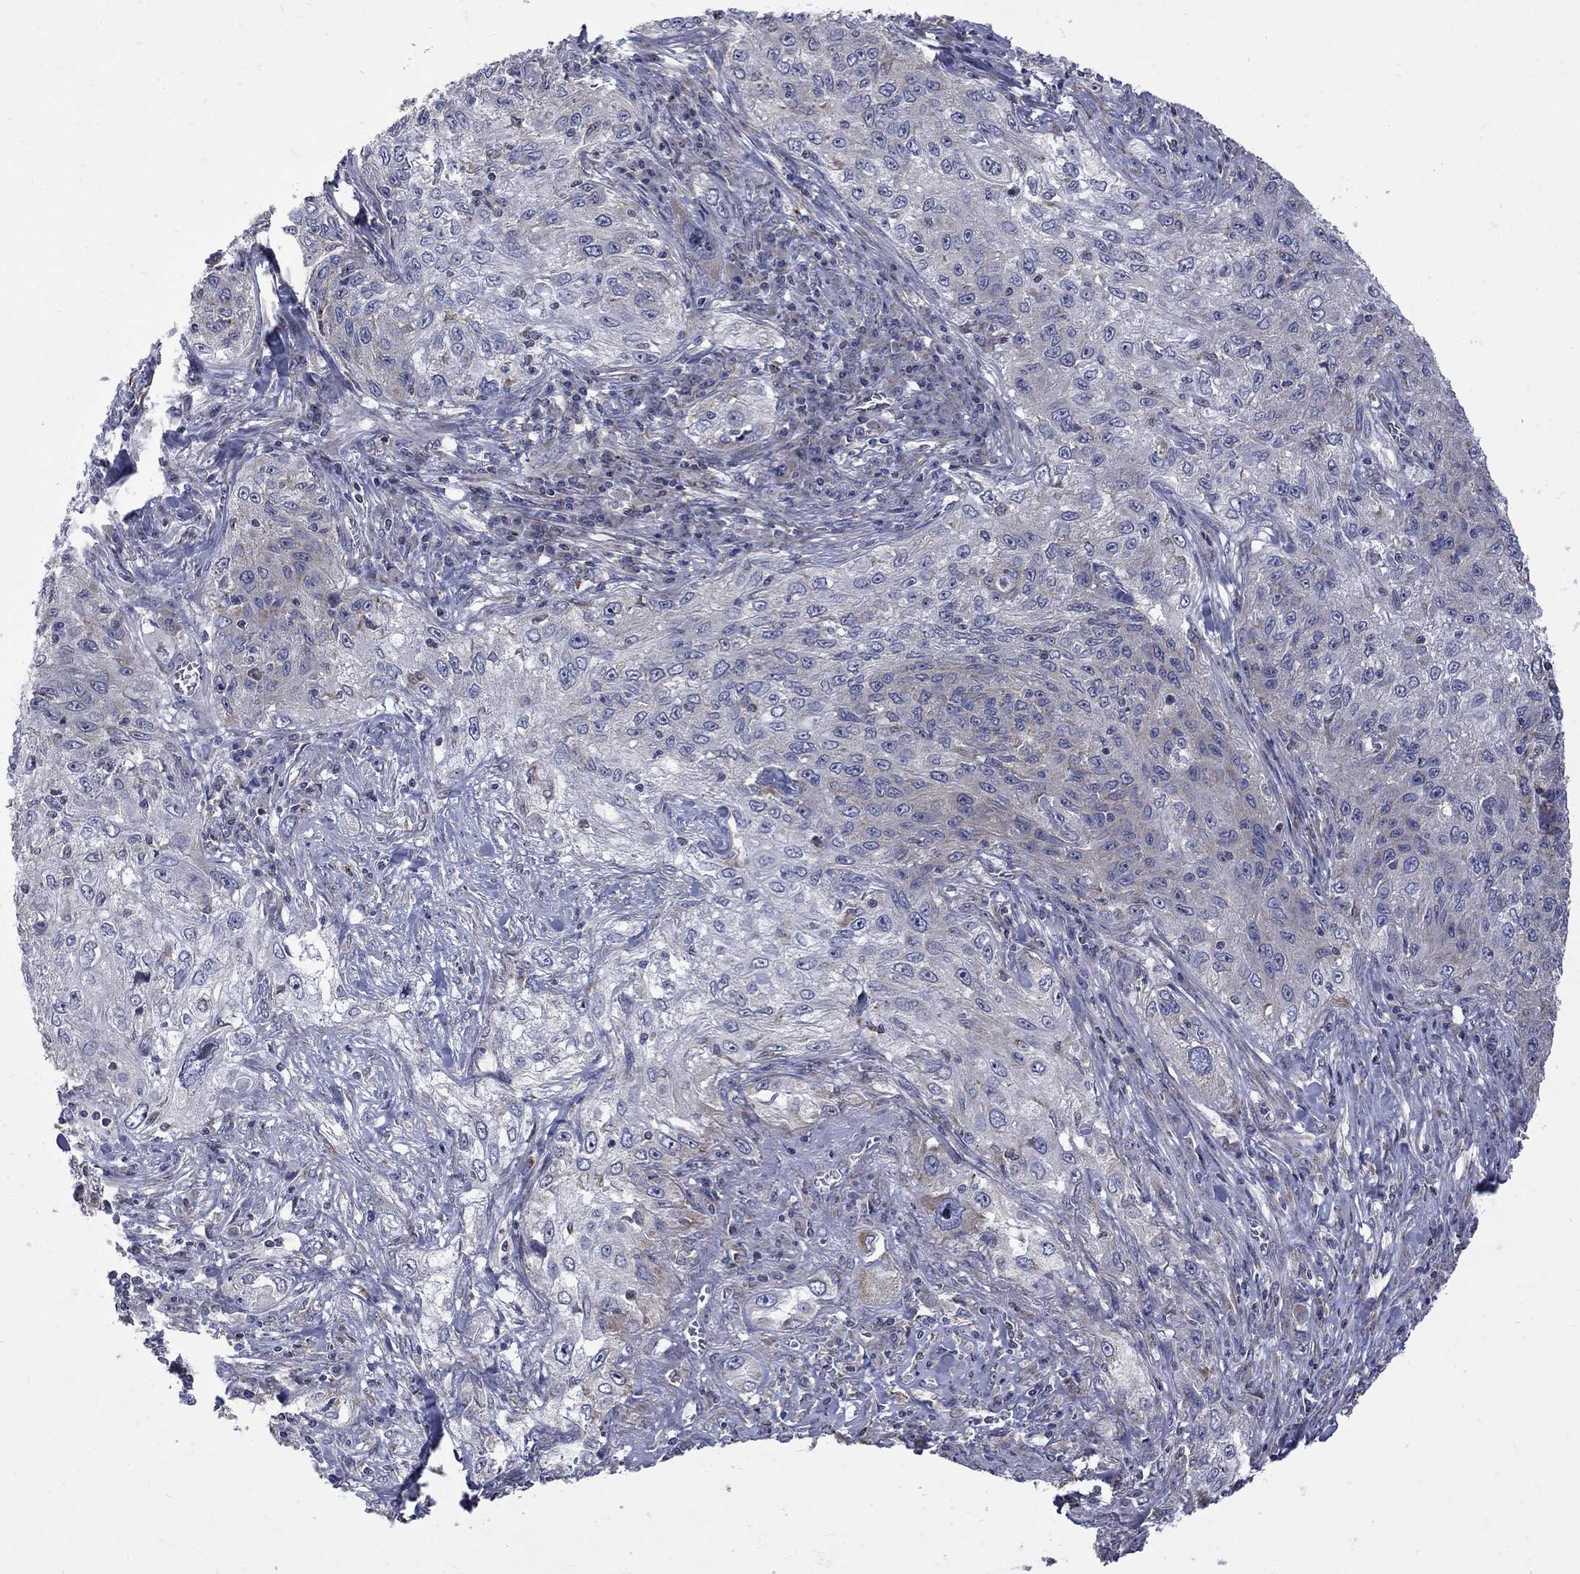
{"staining": {"intensity": "negative", "quantity": "none", "location": "none"}, "tissue": "lung cancer", "cell_type": "Tumor cells", "image_type": "cancer", "snomed": [{"axis": "morphology", "description": "Squamous cell carcinoma, NOS"}, {"axis": "topography", "description": "Lung"}], "caption": "Tumor cells are negative for brown protein staining in lung cancer (squamous cell carcinoma).", "gene": "SH2B1", "patient": {"sex": "female", "age": 69}}